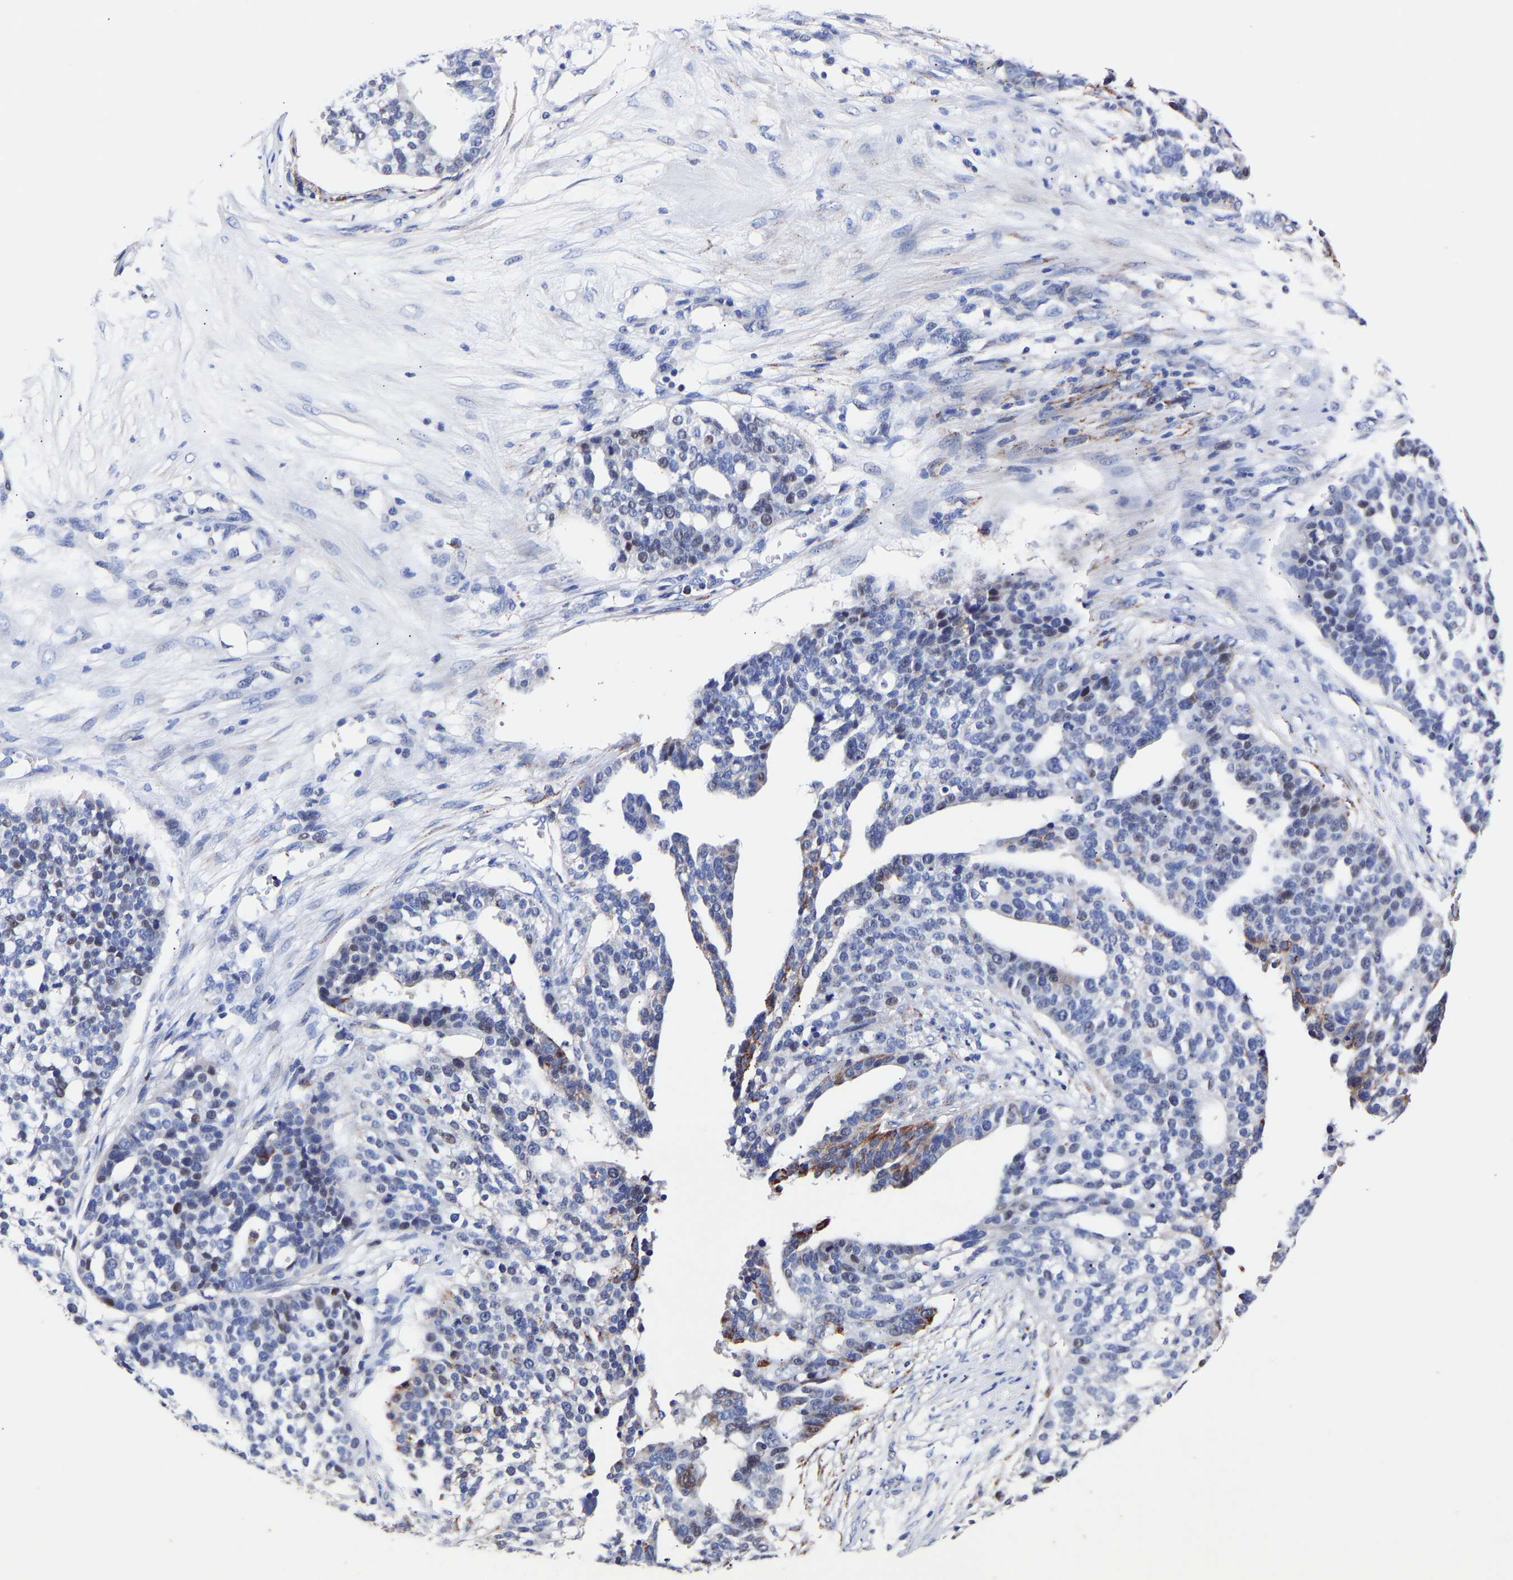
{"staining": {"intensity": "moderate", "quantity": "<25%", "location": "cytoplasmic/membranous,nuclear"}, "tissue": "ovarian cancer", "cell_type": "Tumor cells", "image_type": "cancer", "snomed": [{"axis": "morphology", "description": "Cystadenocarcinoma, serous, NOS"}, {"axis": "topography", "description": "Ovary"}], "caption": "A brown stain shows moderate cytoplasmic/membranous and nuclear positivity of a protein in human ovarian cancer tumor cells. (Stains: DAB in brown, nuclei in blue, Microscopy: brightfield microscopy at high magnification).", "gene": "SEM1", "patient": {"sex": "female", "age": 59}}